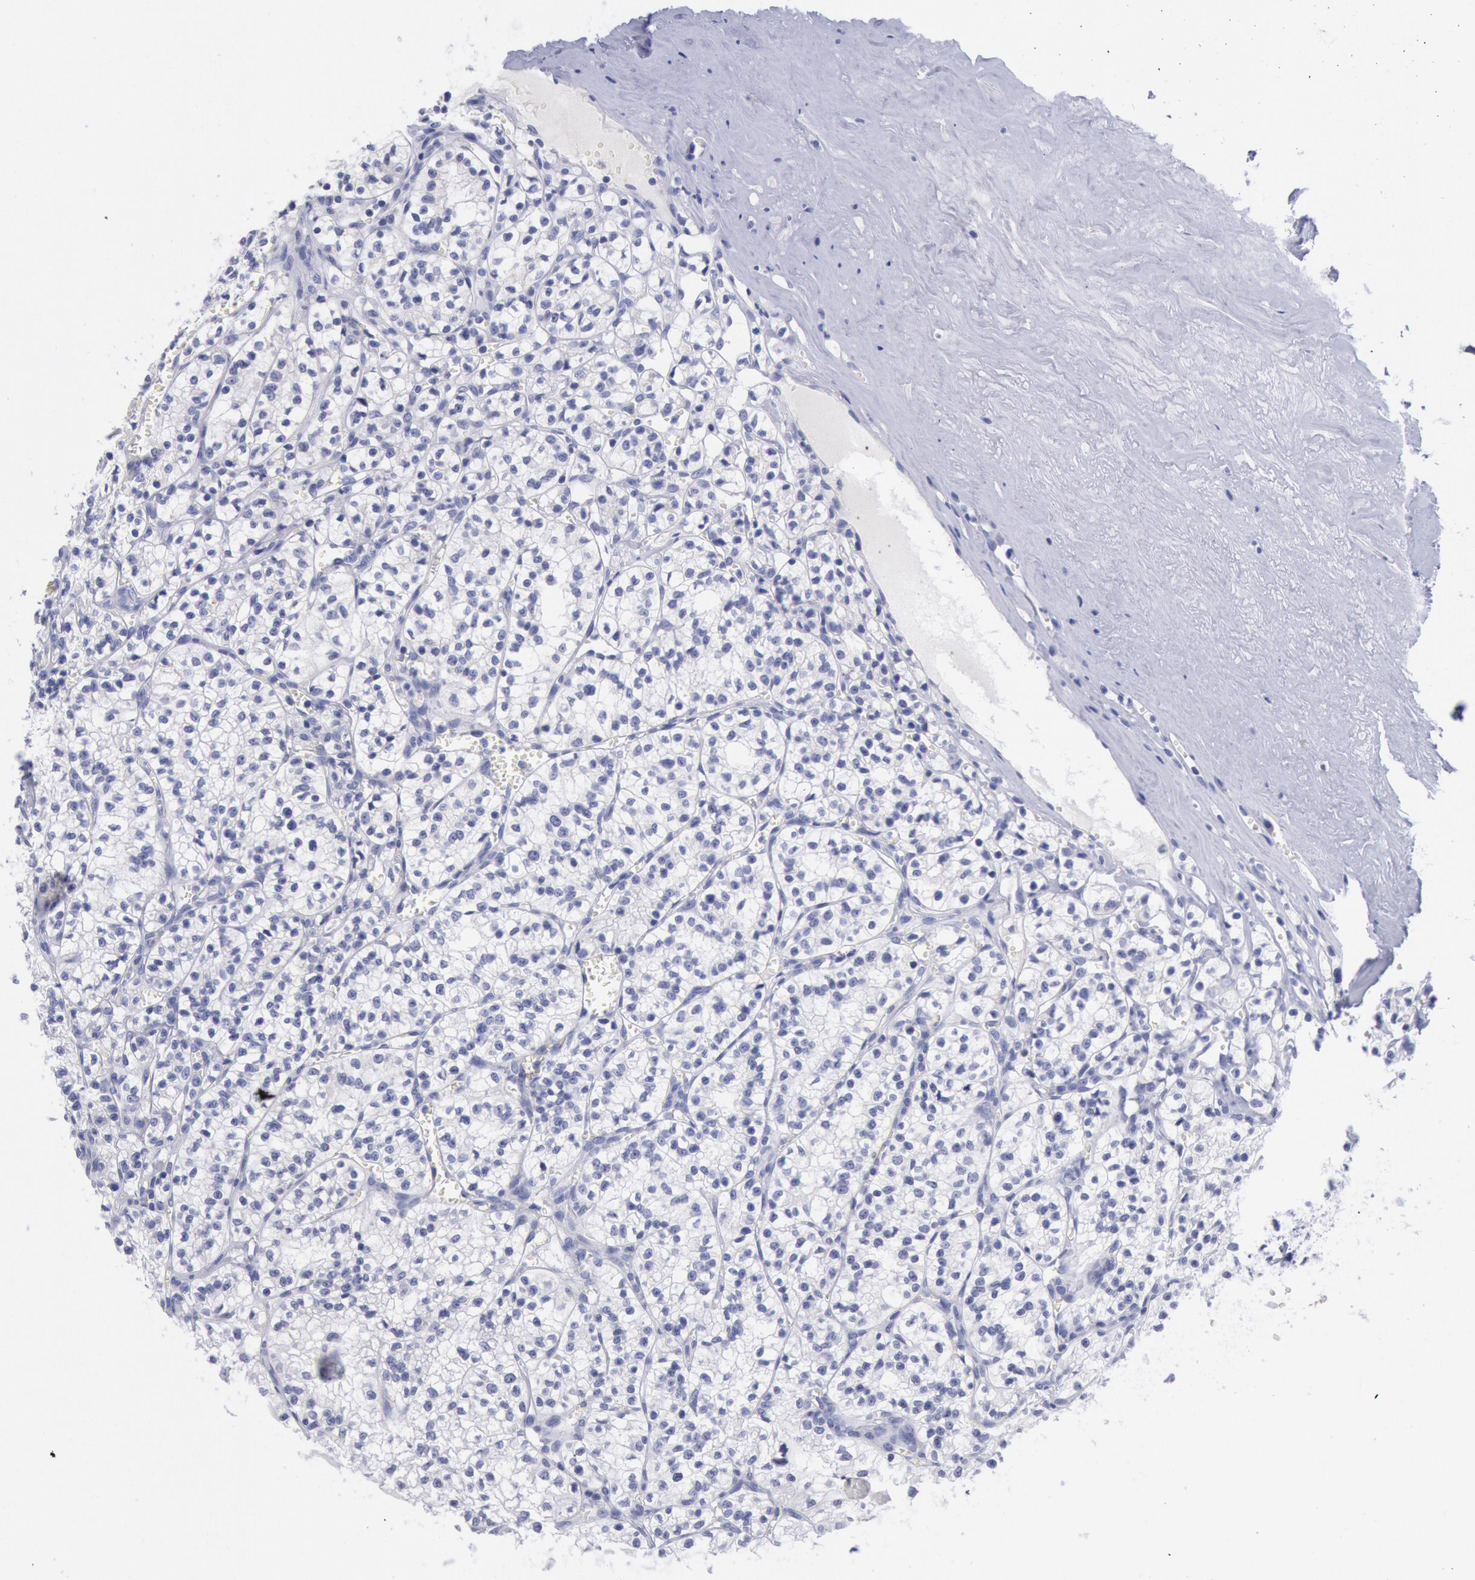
{"staining": {"intensity": "negative", "quantity": "none", "location": "none"}, "tissue": "renal cancer", "cell_type": "Tumor cells", "image_type": "cancer", "snomed": [{"axis": "morphology", "description": "Adenocarcinoma, NOS"}, {"axis": "topography", "description": "Kidney"}], "caption": "Human renal cancer stained for a protein using IHC reveals no positivity in tumor cells.", "gene": "GAL3ST1", "patient": {"sex": "male", "age": 61}}